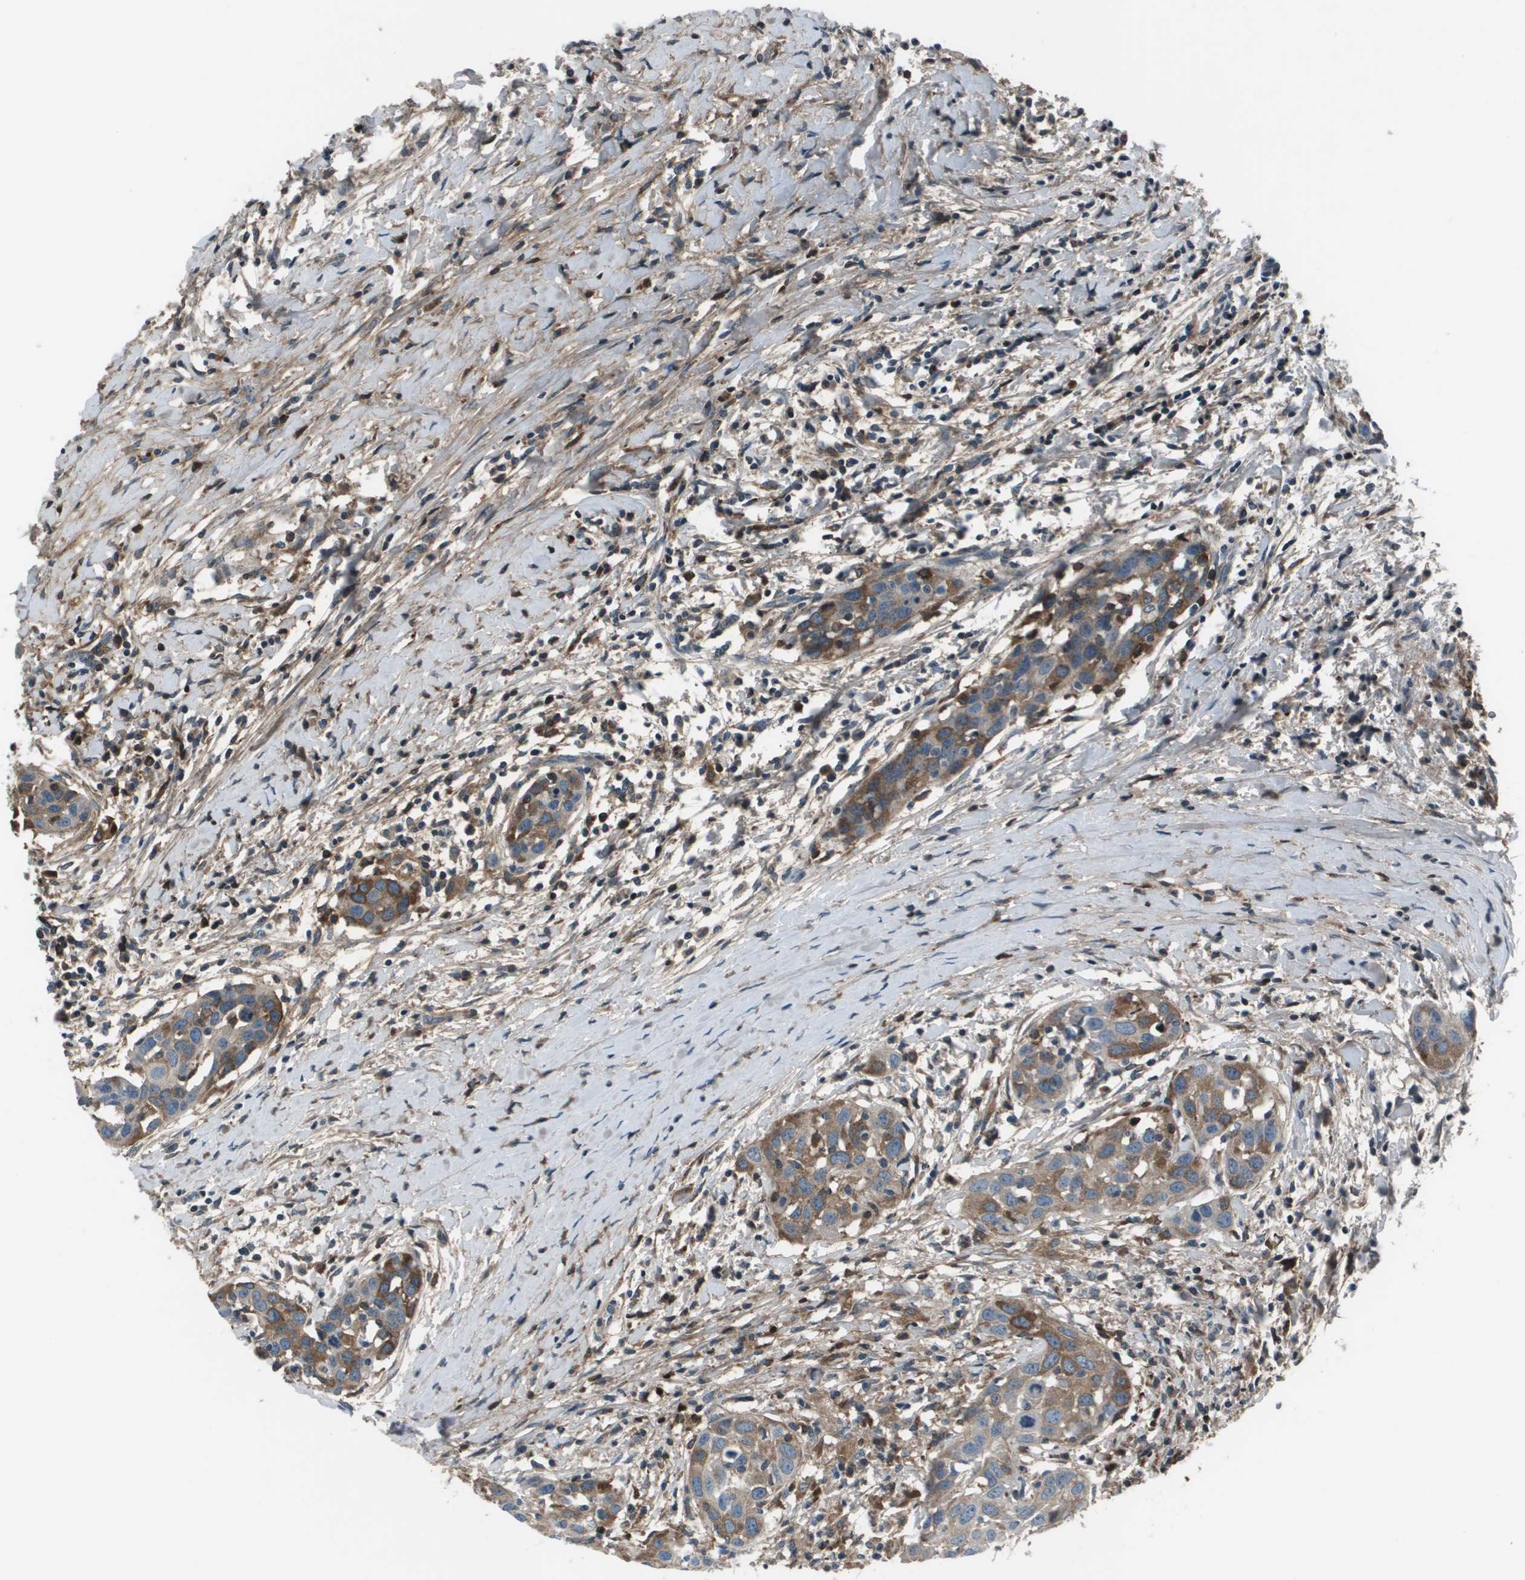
{"staining": {"intensity": "moderate", "quantity": ">75%", "location": "cytoplasmic/membranous"}, "tissue": "head and neck cancer", "cell_type": "Tumor cells", "image_type": "cancer", "snomed": [{"axis": "morphology", "description": "Squamous cell carcinoma, NOS"}, {"axis": "topography", "description": "Oral tissue"}, {"axis": "topography", "description": "Head-Neck"}], "caption": "A micrograph of head and neck cancer stained for a protein exhibits moderate cytoplasmic/membranous brown staining in tumor cells.", "gene": "PCOLCE", "patient": {"sex": "female", "age": 50}}